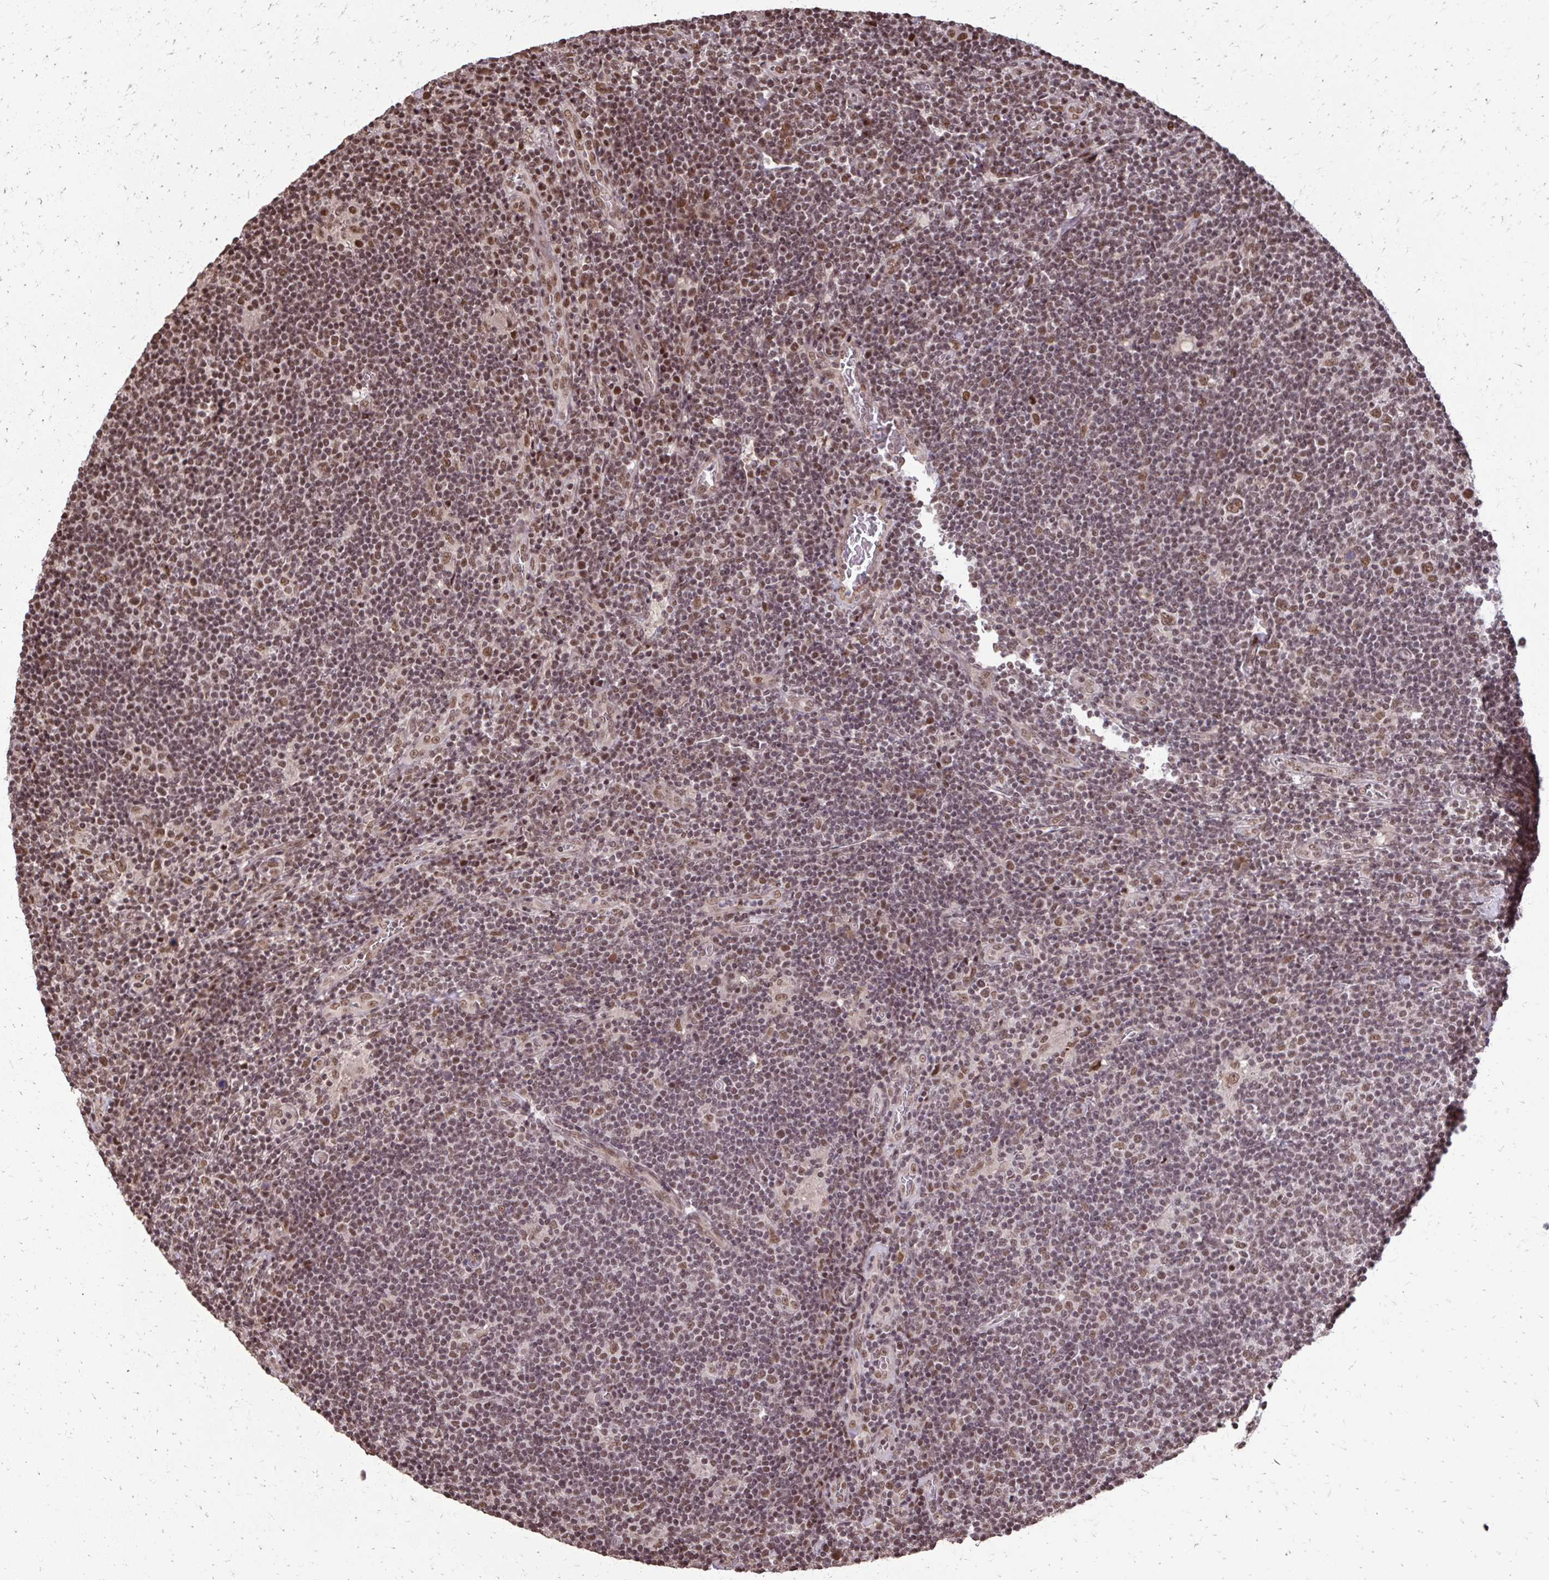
{"staining": {"intensity": "moderate", "quantity": ">75%", "location": "nuclear"}, "tissue": "lymphoma", "cell_type": "Tumor cells", "image_type": "cancer", "snomed": [{"axis": "morphology", "description": "Hodgkin's disease, NOS"}, {"axis": "topography", "description": "Lymph node"}], "caption": "Tumor cells reveal moderate nuclear staining in approximately >75% of cells in Hodgkin's disease.", "gene": "SS18", "patient": {"sex": "male", "age": 40}}